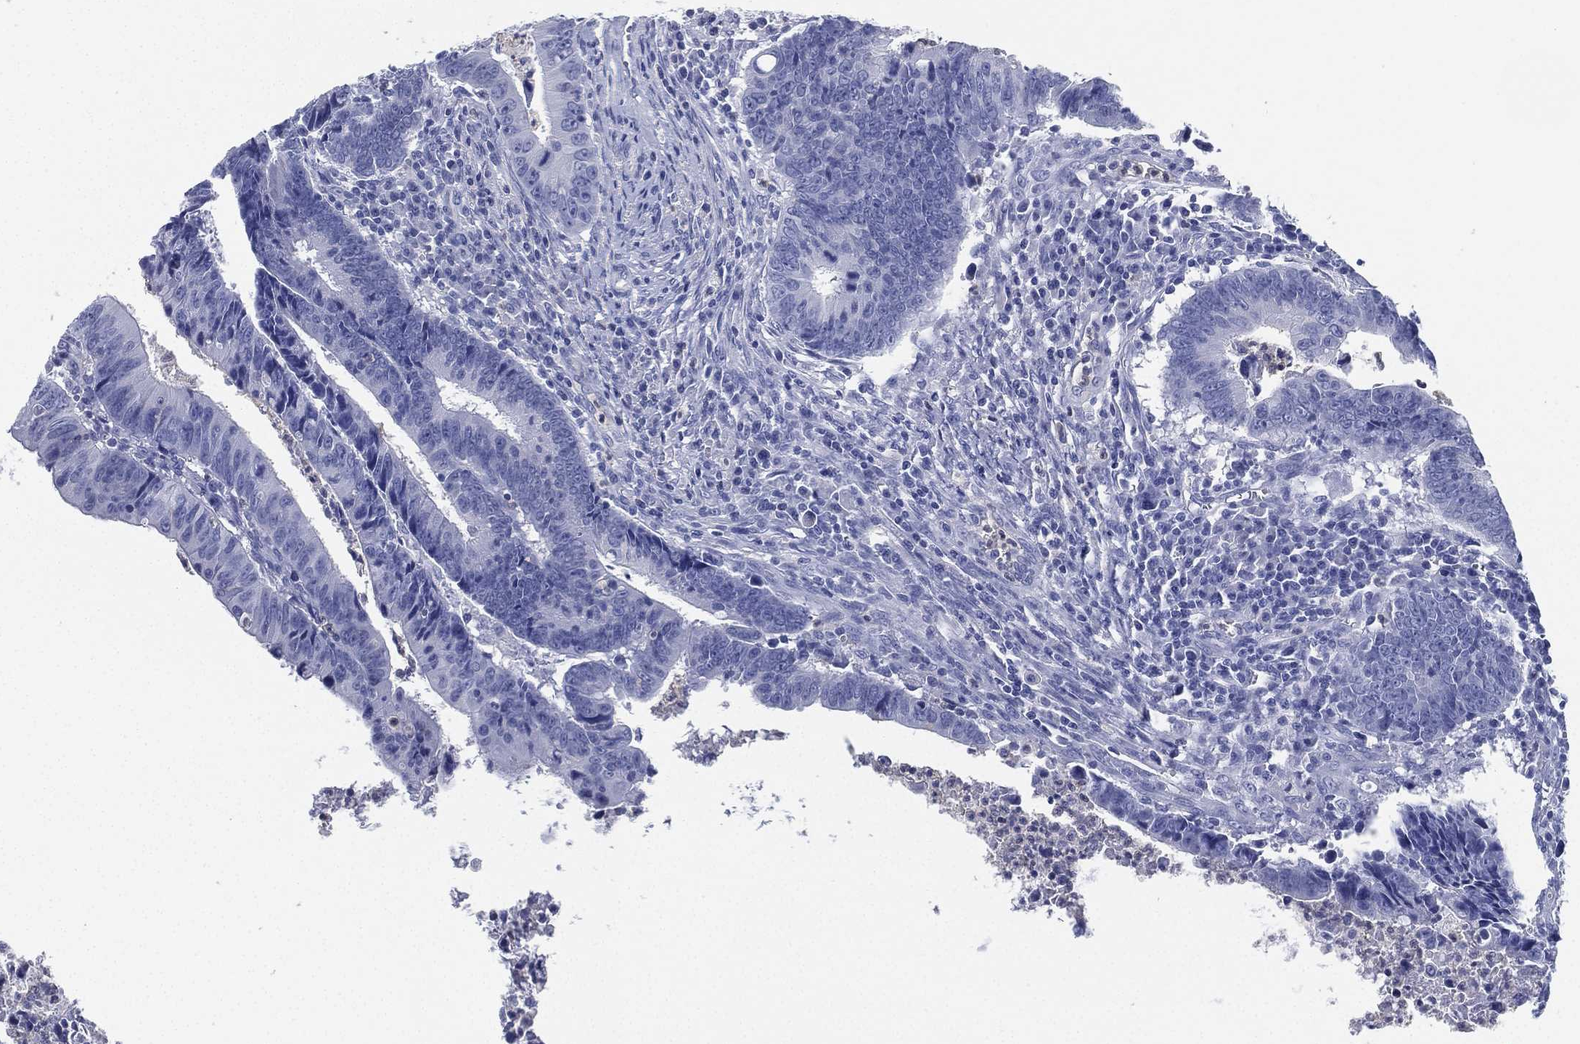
{"staining": {"intensity": "negative", "quantity": "none", "location": "none"}, "tissue": "colorectal cancer", "cell_type": "Tumor cells", "image_type": "cancer", "snomed": [{"axis": "morphology", "description": "Adenocarcinoma, NOS"}, {"axis": "topography", "description": "Colon"}], "caption": "Tumor cells are negative for brown protein staining in colorectal cancer (adenocarcinoma).", "gene": "DEFB121", "patient": {"sex": "female", "age": 87}}